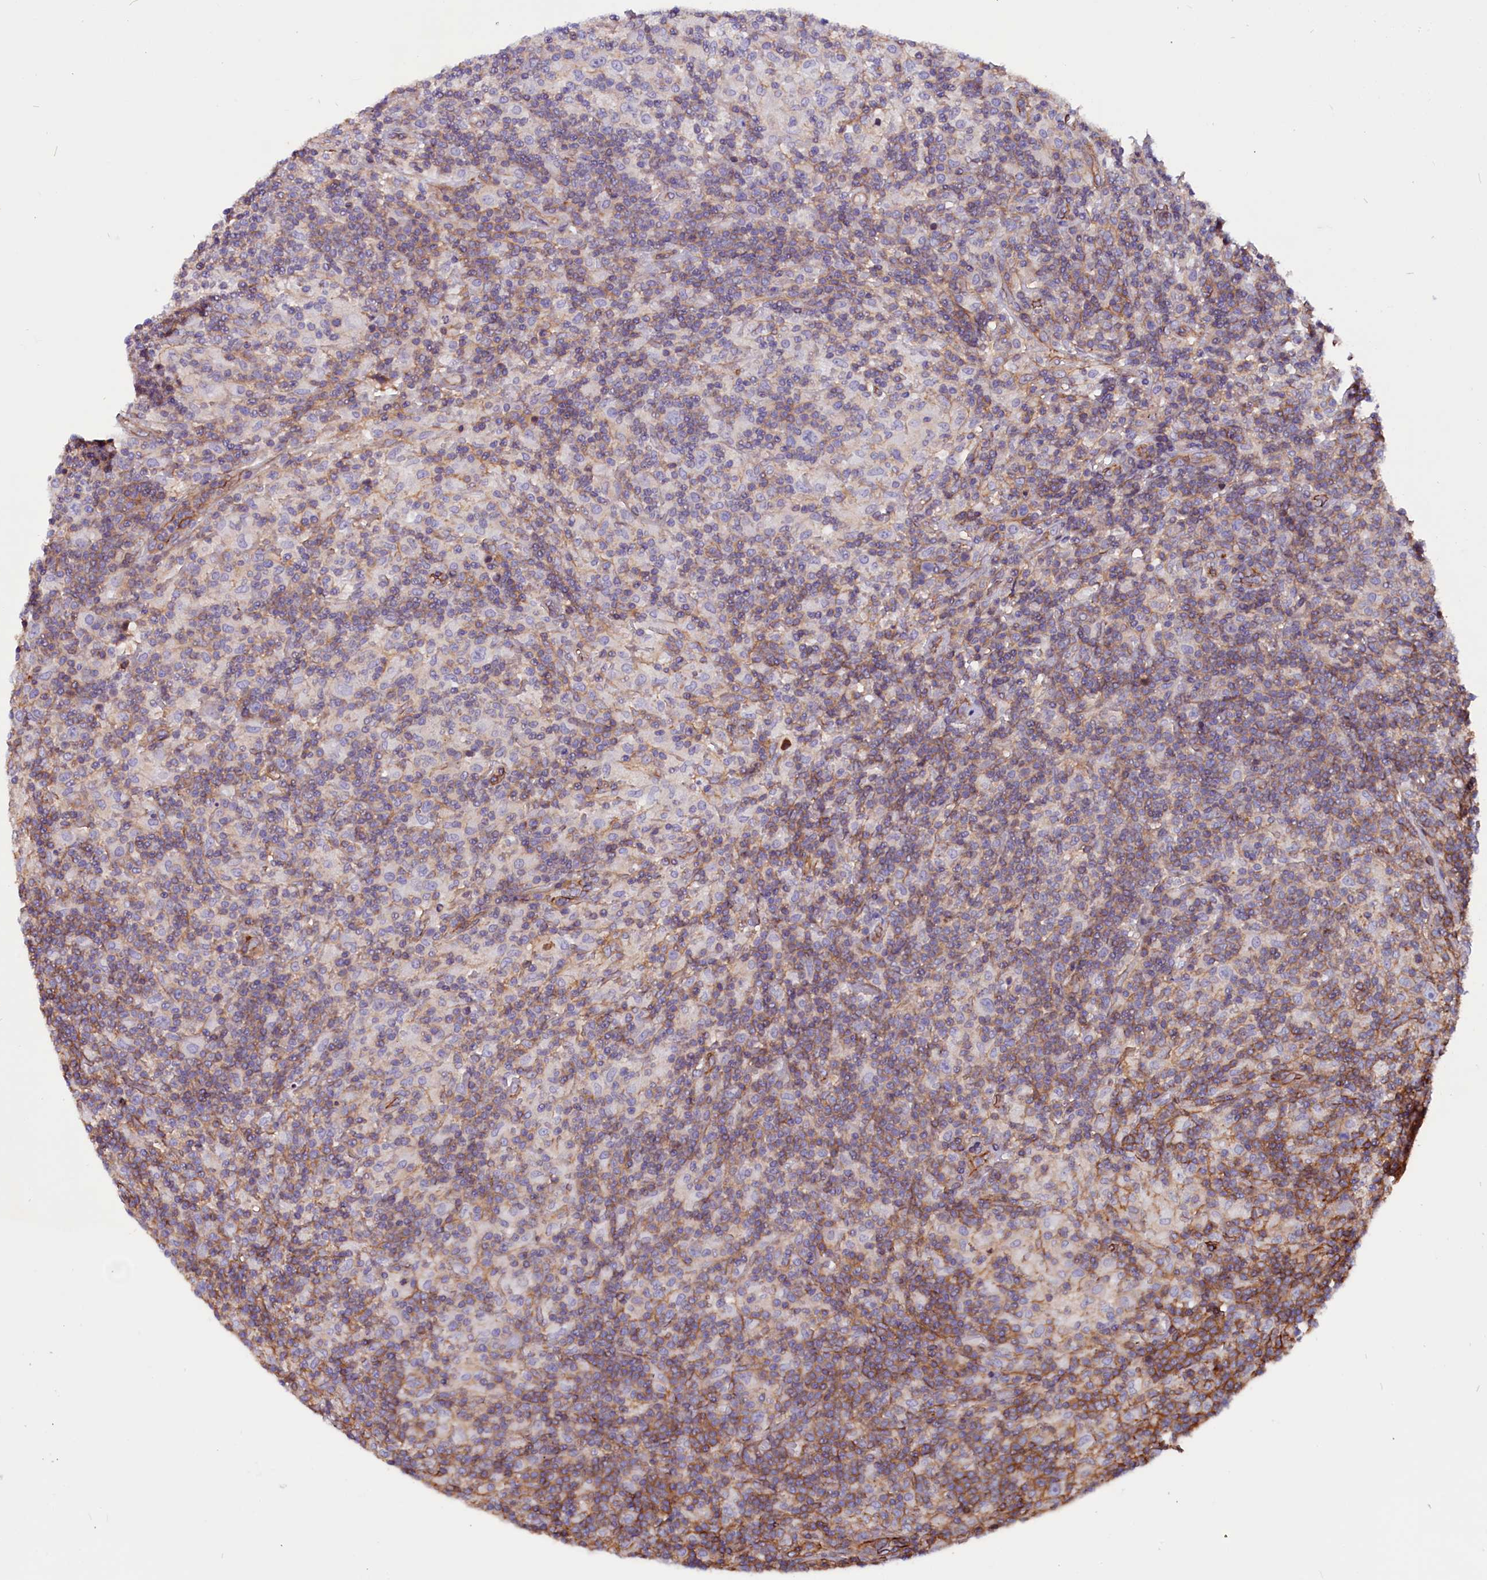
{"staining": {"intensity": "negative", "quantity": "none", "location": "none"}, "tissue": "lymphoma", "cell_type": "Tumor cells", "image_type": "cancer", "snomed": [{"axis": "morphology", "description": "Hodgkin's disease, NOS"}, {"axis": "topography", "description": "Lymph node"}], "caption": "Immunohistochemistry (IHC) of human Hodgkin's disease shows no positivity in tumor cells.", "gene": "ZNF749", "patient": {"sex": "male", "age": 70}}